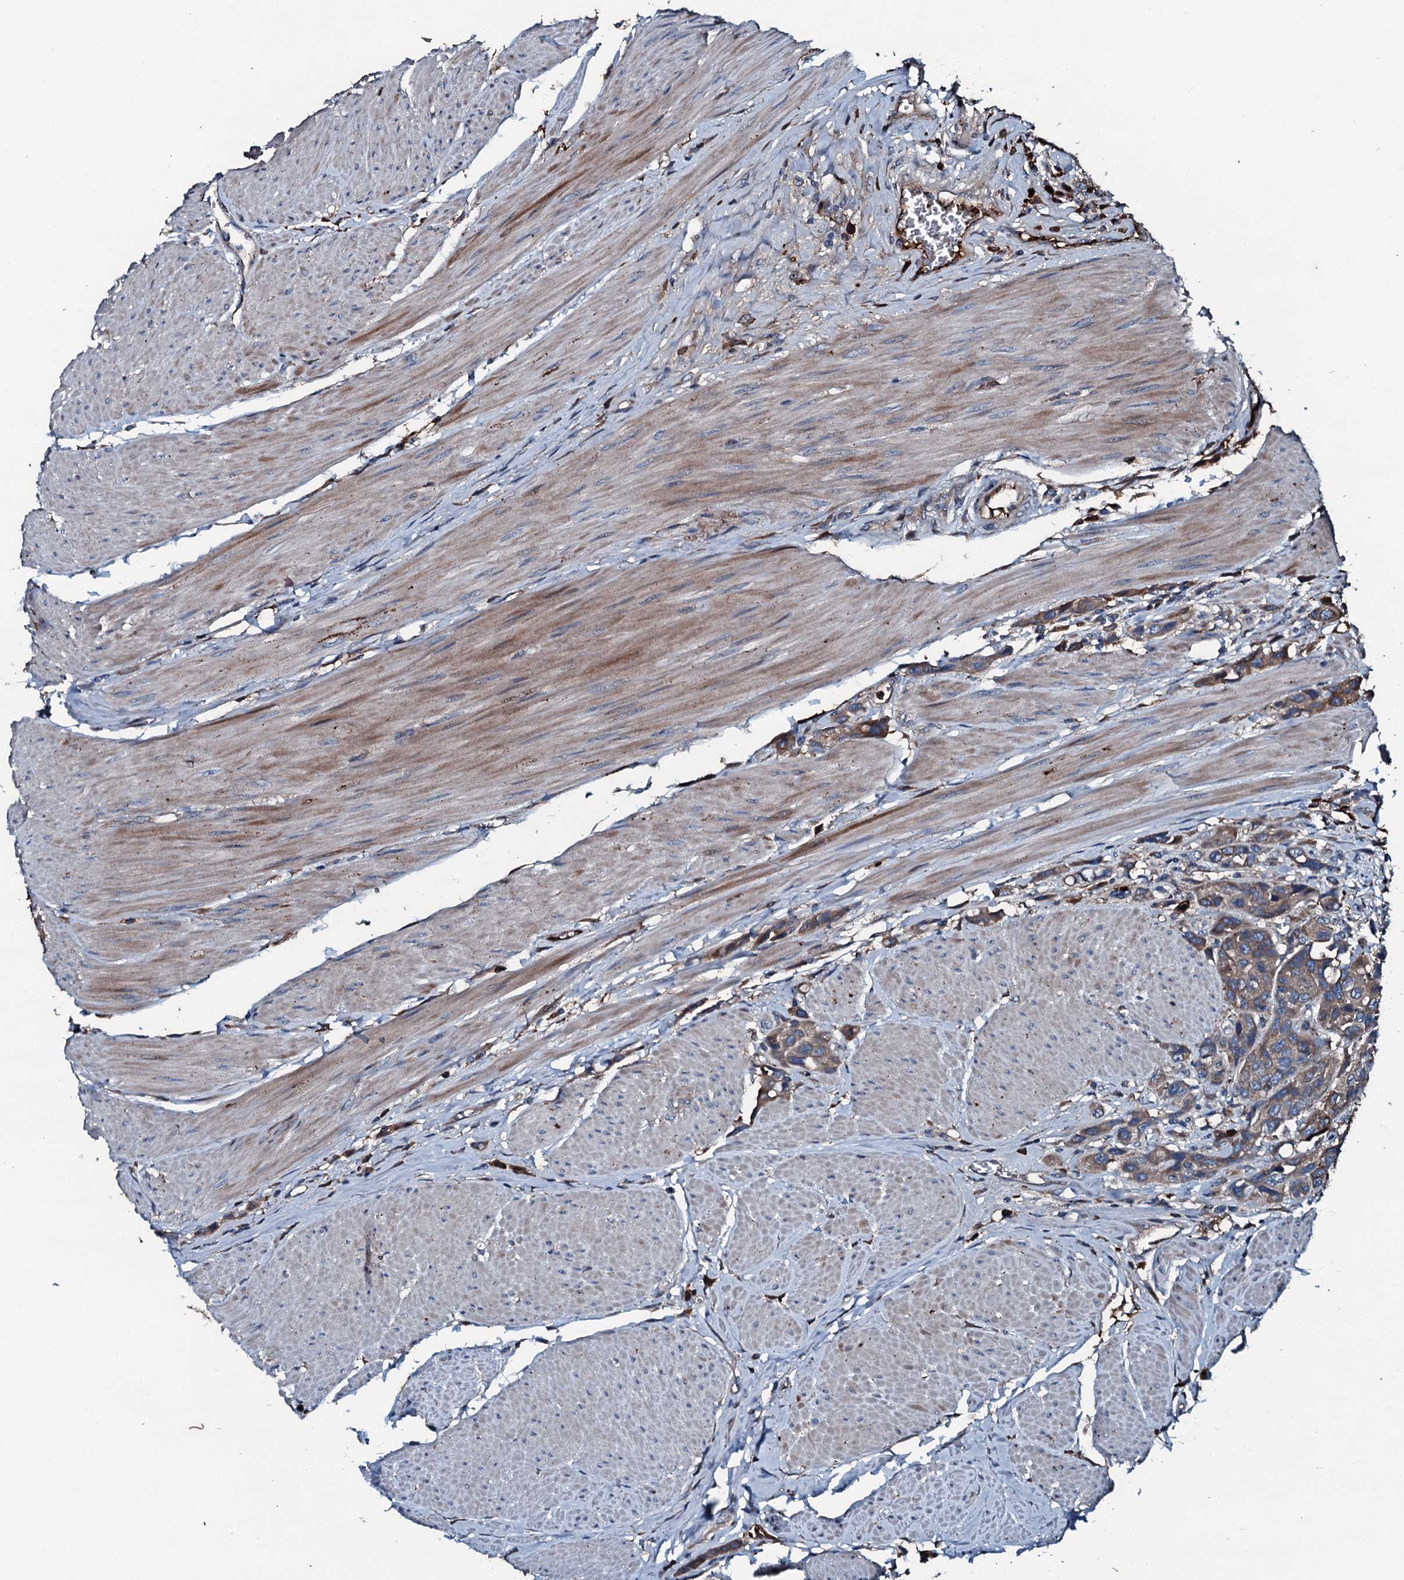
{"staining": {"intensity": "moderate", "quantity": ">75%", "location": "cytoplasmic/membranous"}, "tissue": "urothelial cancer", "cell_type": "Tumor cells", "image_type": "cancer", "snomed": [{"axis": "morphology", "description": "Urothelial carcinoma, High grade"}, {"axis": "topography", "description": "Urinary bladder"}], "caption": "Urothelial cancer was stained to show a protein in brown. There is medium levels of moderate cytoplasmic/membranous expression in about >75% of tumor cells.", "gene": "AARS1", "patient": {"sex": "male", "age": 50}}